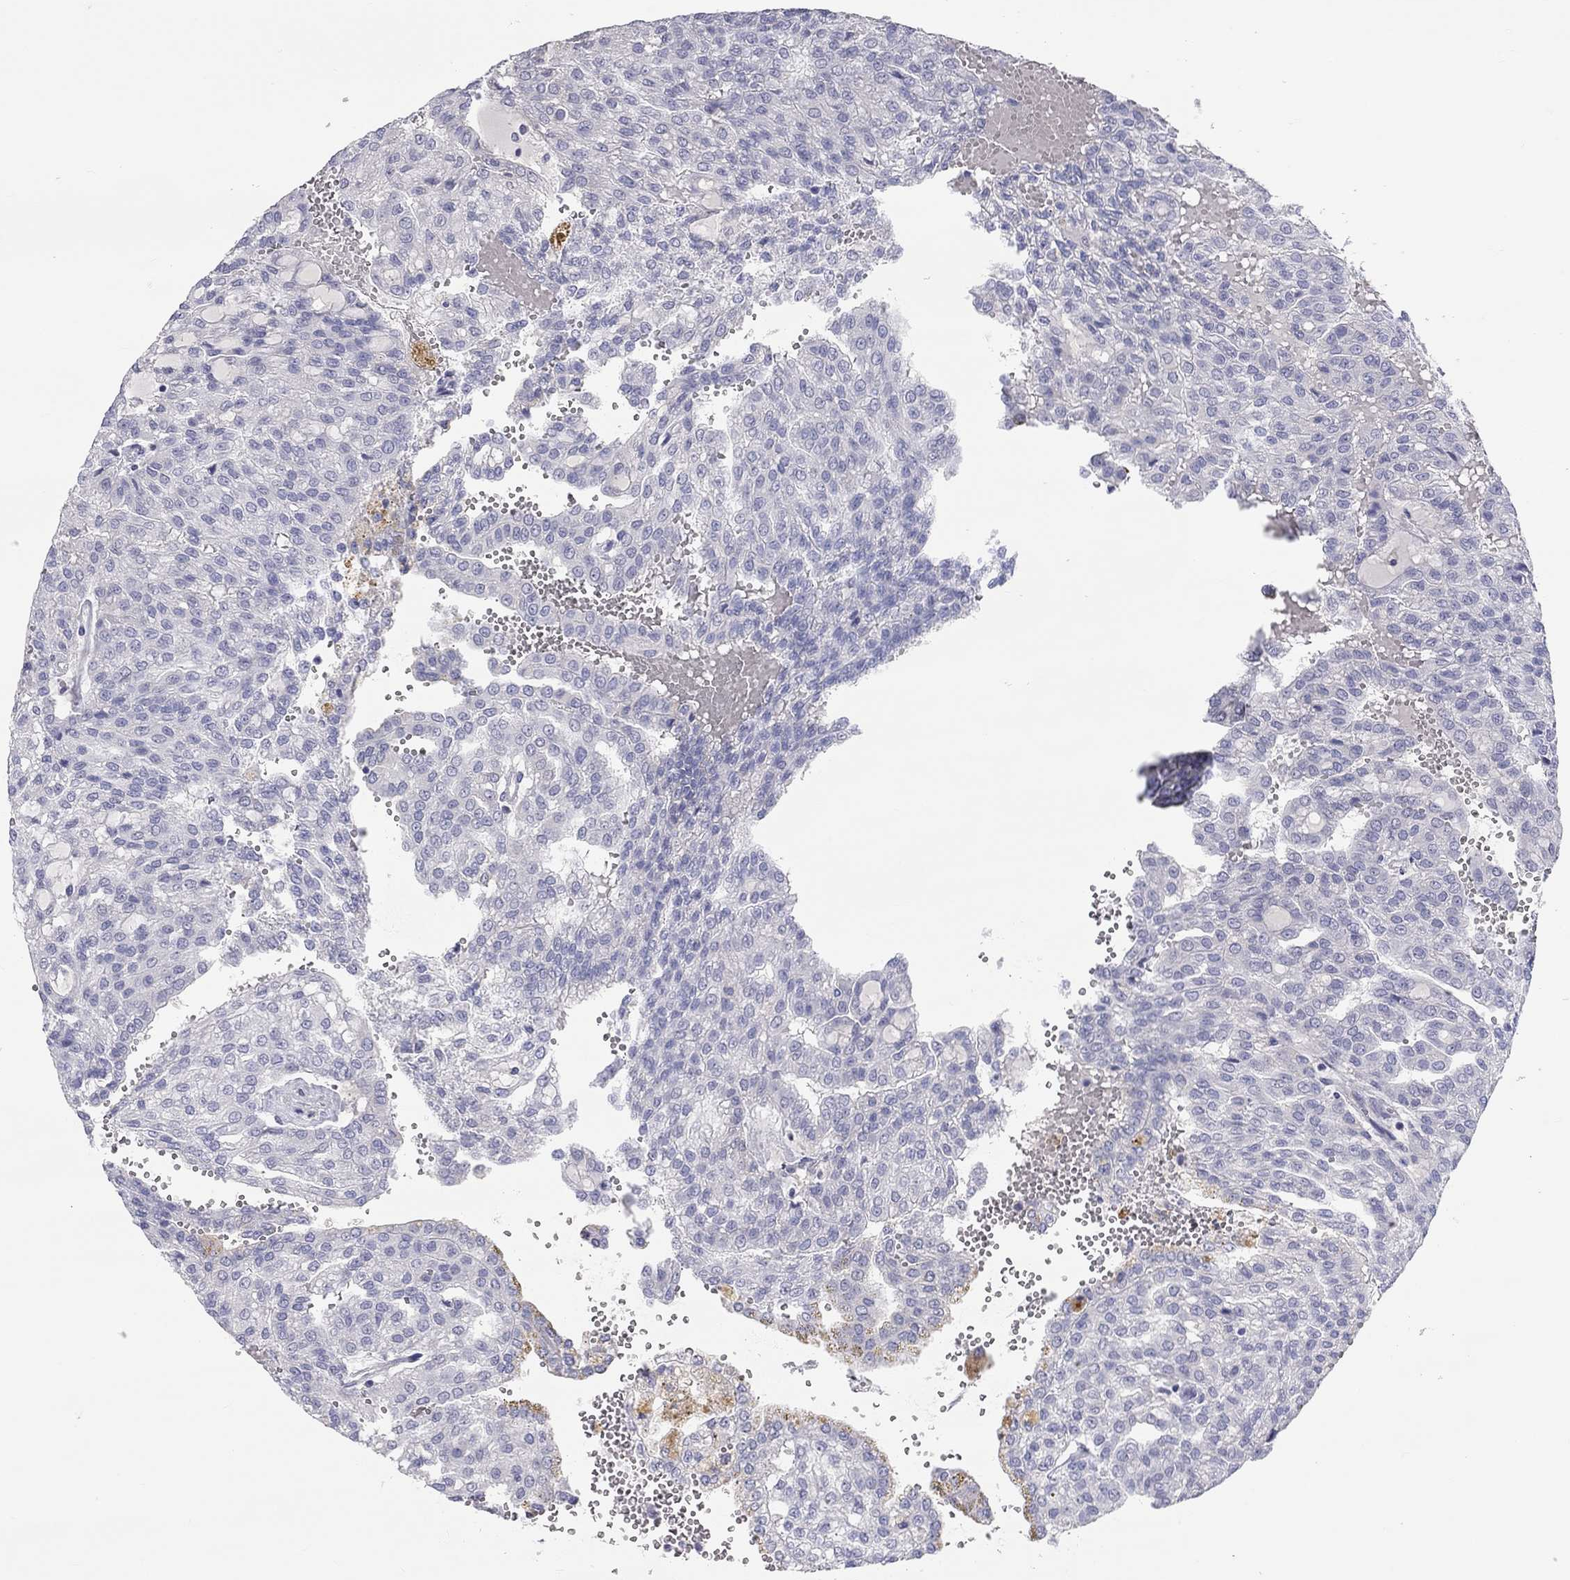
{"staining": {"intensity": "negative", "quantity": "none", "location": "none"}, "tissue": "renal cancer", "cell_type": "Tumor cells", "image_type": "cancer", "snomed": [{"axis": "morphology", "description": "Adenocarcinoma, NOS"}, {"axis": "topography", "description": "Kidney"}], "caption": "The image shows no significant expression in tumor cells of adenocarcinoma (renal). (DAB (3,3'-diaminobenzidine) immunohistochemistry with hematoxylin counter stain).", "gene": "ST7L", "patient": {"sex": "male", "age": 63}}